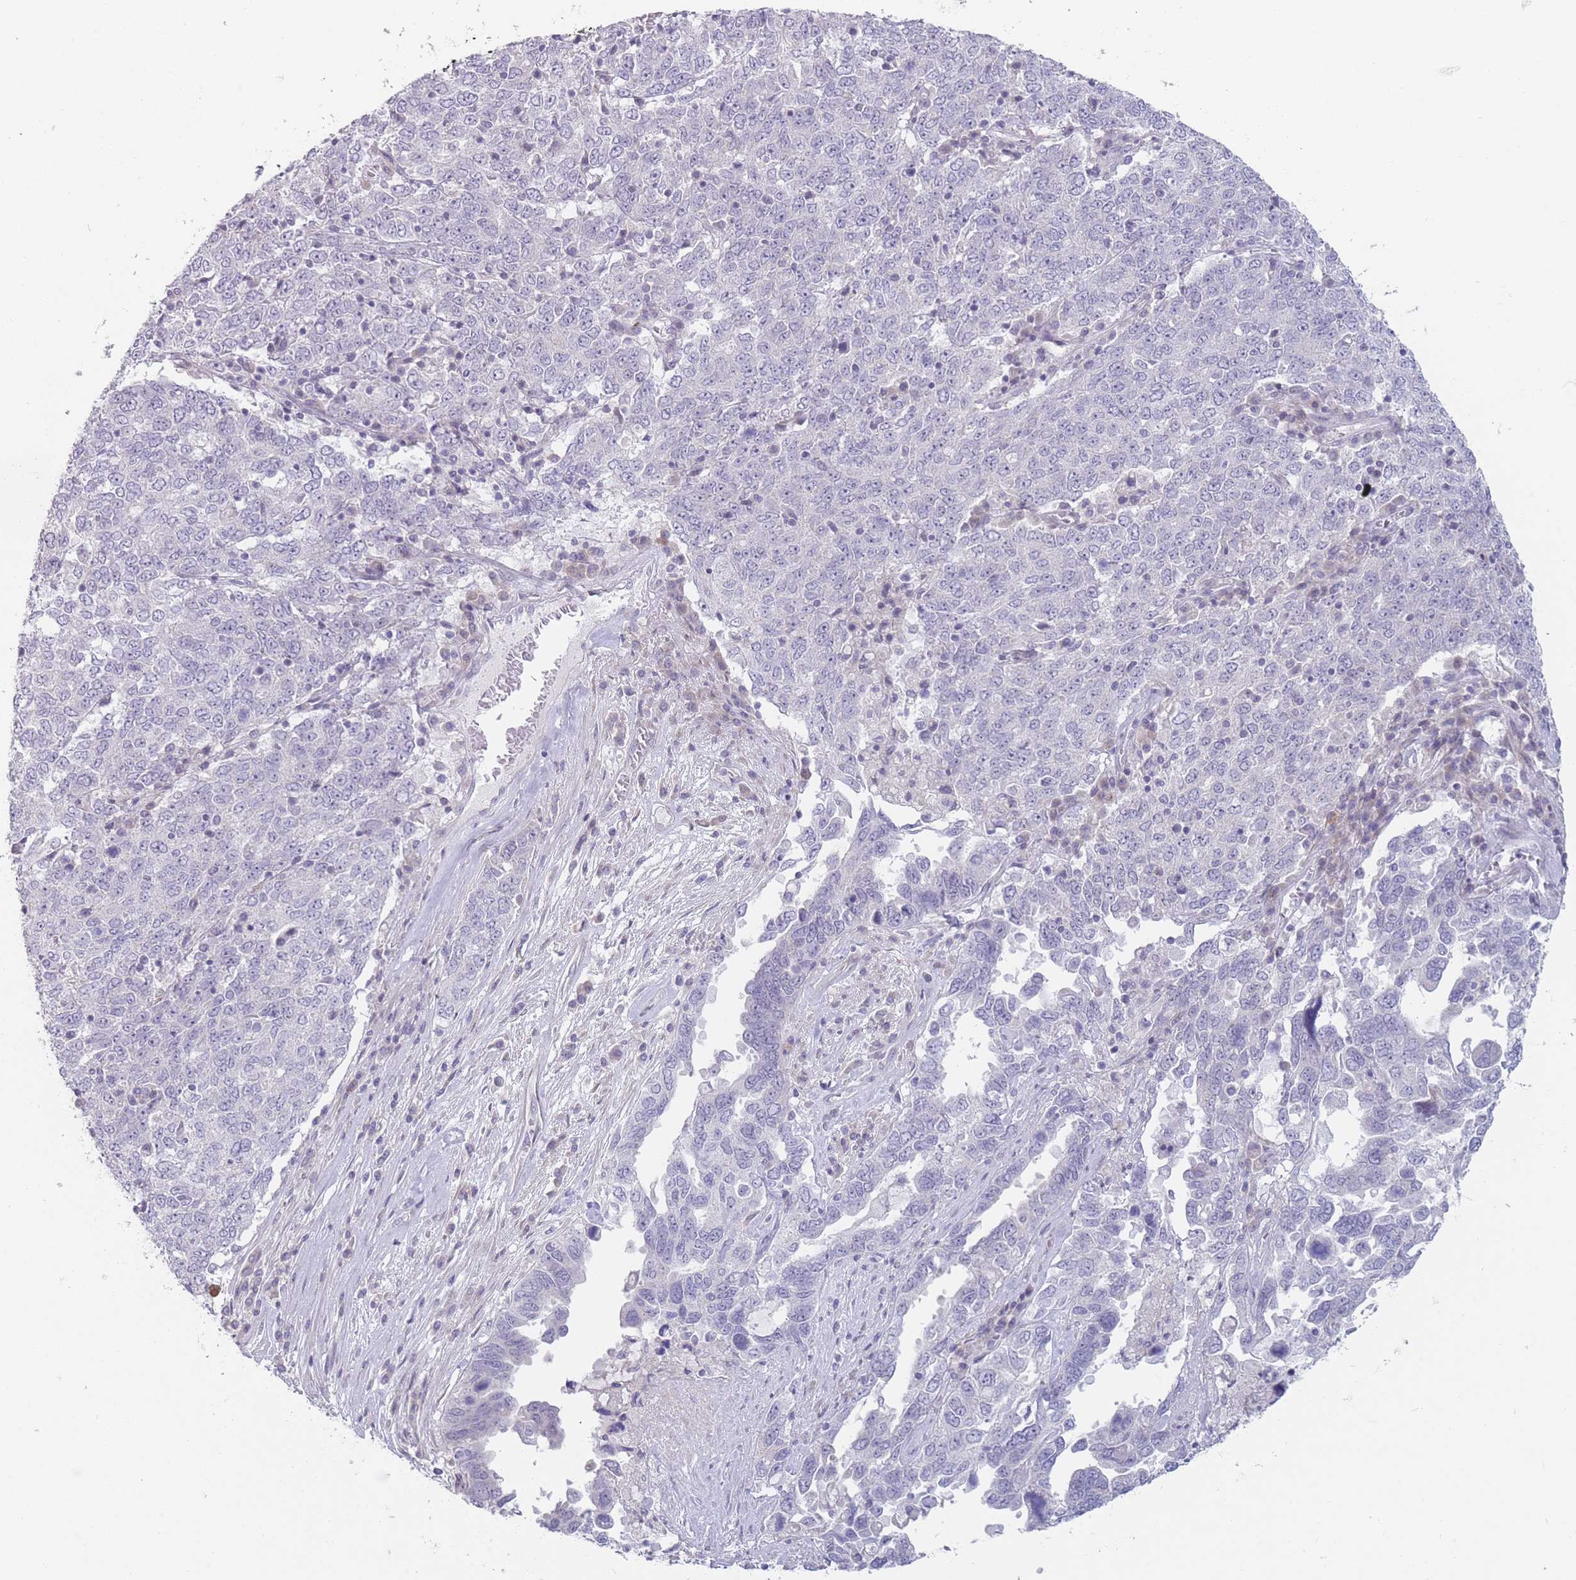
{"staining": {"intensity": "negative", "quantity": "none", "location": "none"}, "tissue": "ovarian cancer", "cell_type": "Tumor cells", "image_type": "cancer", "snomed": [{"axis": "morphology", "description": "Carcinoma, endometroid"}, {"axis": "topography", "description": "Ovary"}], "caption": "A histopathology image of ovarian cancer stained for a protein demonstrates no brown staining in tumor cells.", "gene": "PAIP2B", "patient": {"sex": "female", "age": 62}}